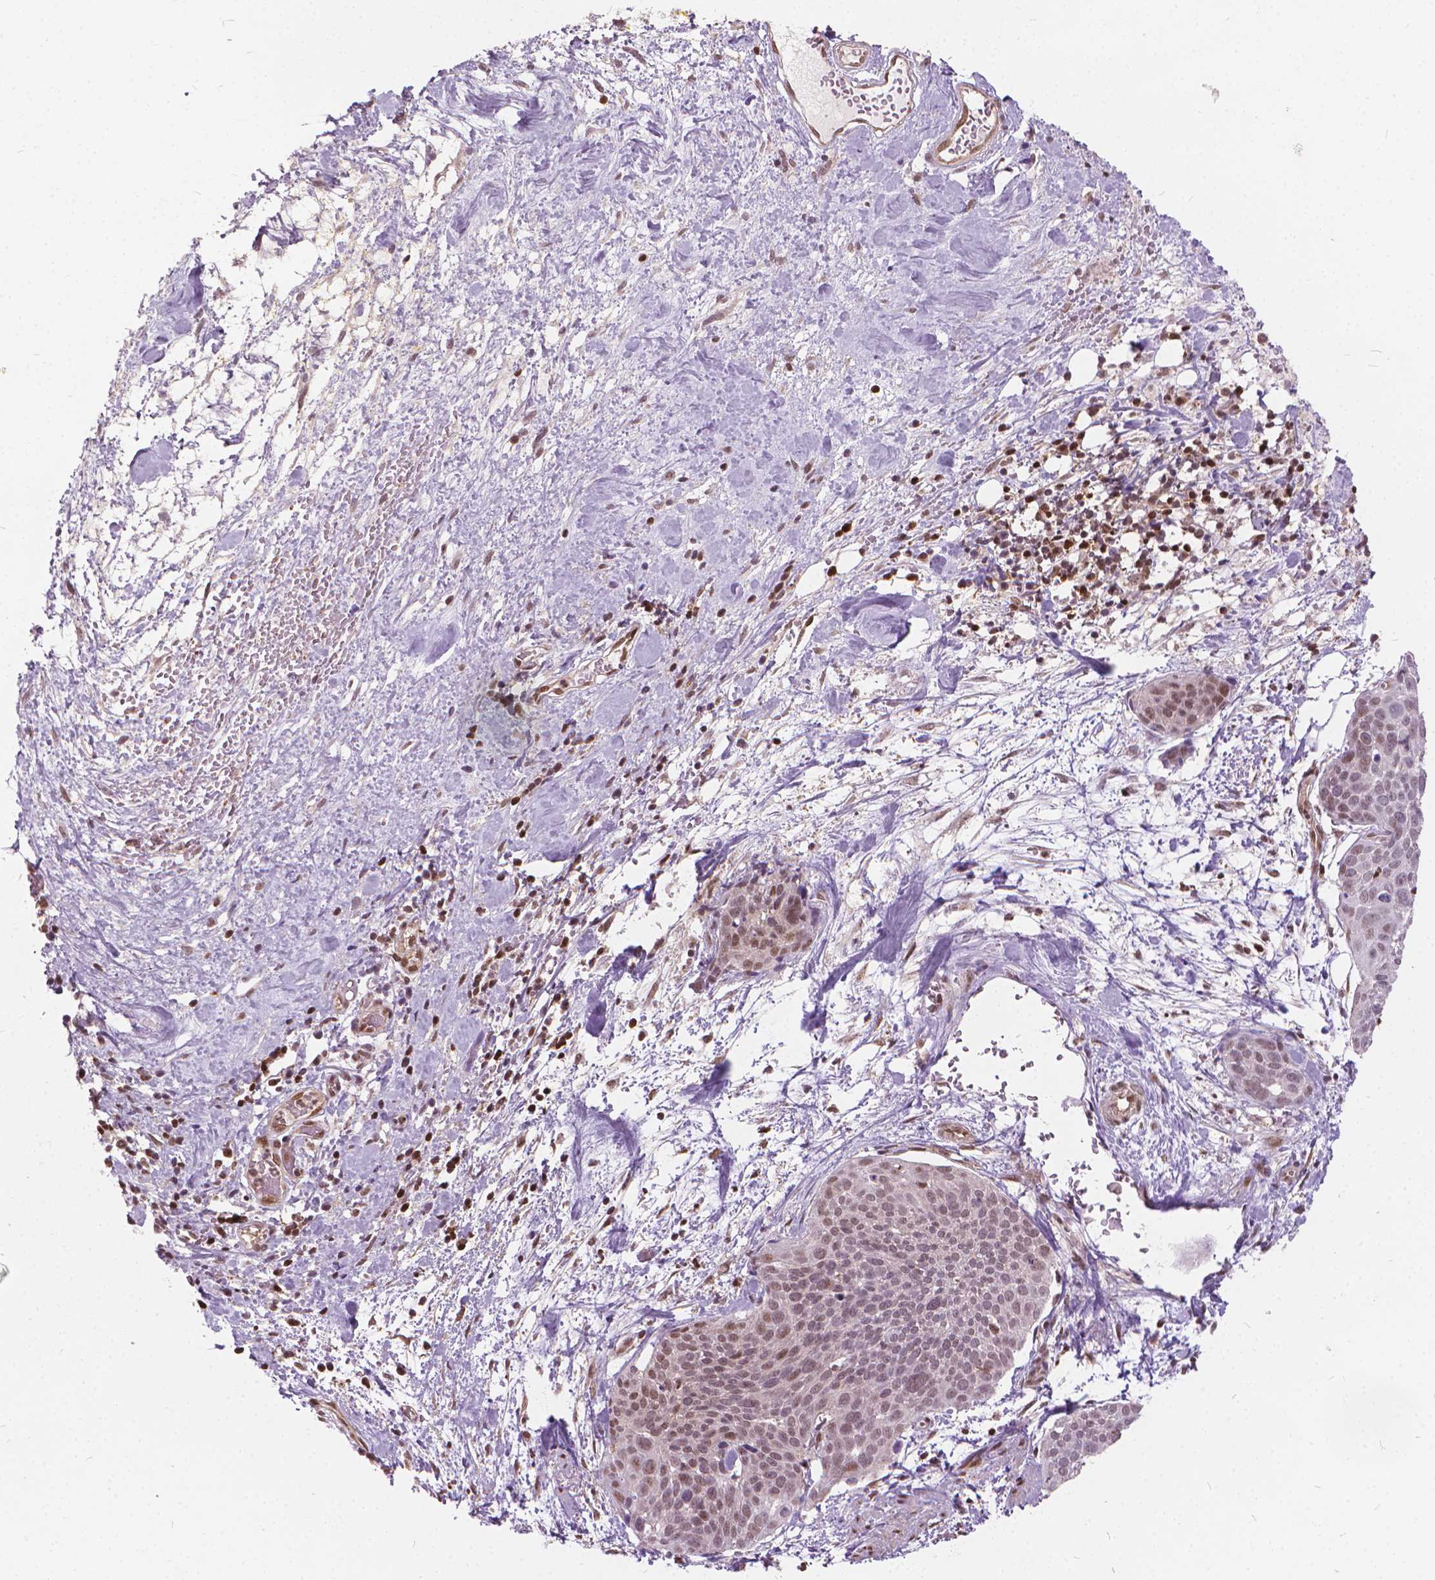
{"staining": {"intensity": "weak", "quantity": "25%-75%", "location": "nuclear"}, "tissue": "cervical cancer", "cell_type": "Tumor cells", "image_type": "cancer", "snomed": [{"axis": "morphology", "description": "Squamous cell carcinoma, NOS"}, {"axis": "topography", "description": "Cervix"}], "caption": "High-power microscopy captured an immunohistochemistry (IHC) photomicrograph of cervical cancer, revealing weak nuclear positivity in approximately 25%-75% of tumor cells.", "gene": "STAT5B", "patient": {"sex": "female", "age": 39}}